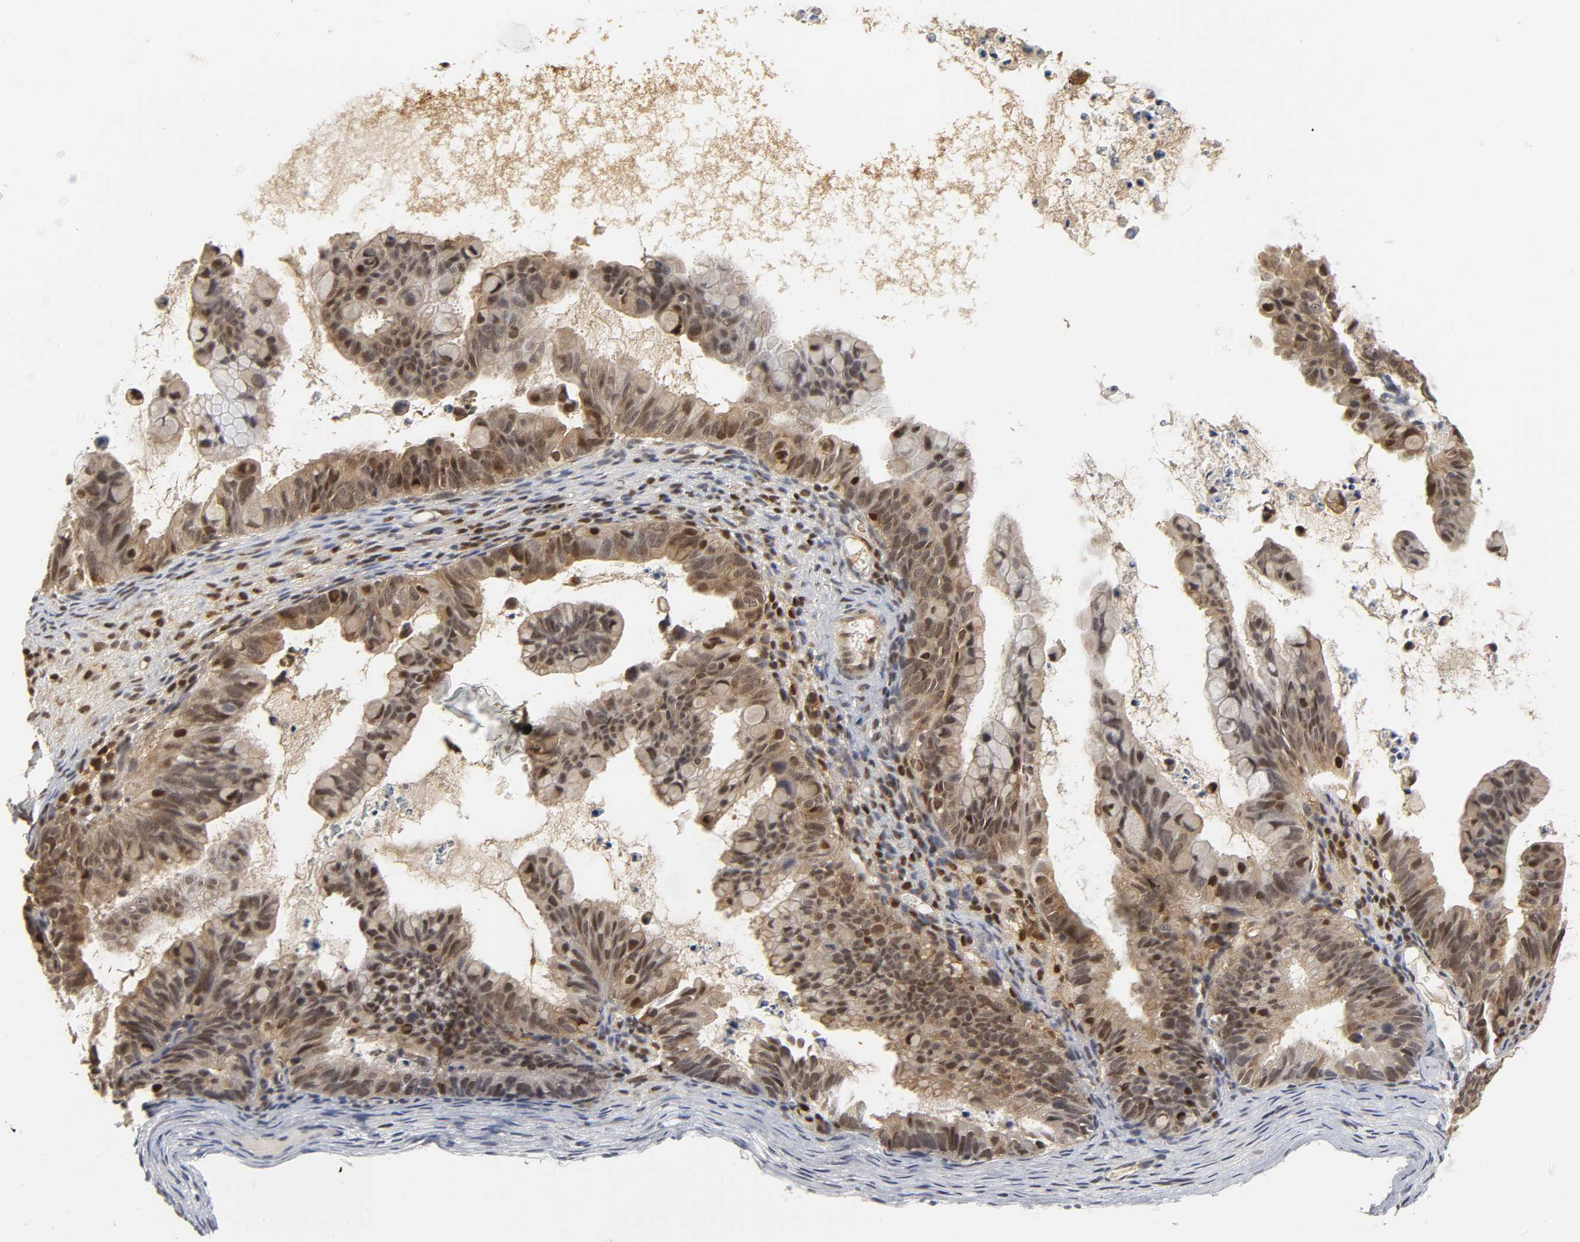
{"staining": {"intensity": "moderate", "quantity": ">75%", "location": "cytoplasmic/membranous,nuclear"}, "tissue": "ovarian cancer", "cell_type": "Tumor cells", "image_type": "cancer", "snomed": [{"axis": "morphology", "description": "Cystadenocarcinoma, mucinous, NOS"}, {"axis": "topography", "description": "Ovary"}], "caption": "Brown immunohistochemical staining in human ovarian mucinous cystadenocarcinoma displays moderate cytoplasmic/membranous and nuclear expression in approximately >75% of tumor cells. (Stains: DAB (3,3'-diaminobenzidine) in brown, nuclei in blue, Microscopy: brightfield microscopy at high magnification).", "gene": "PARK7", "patient": {"sex": "female", "age": 36}}